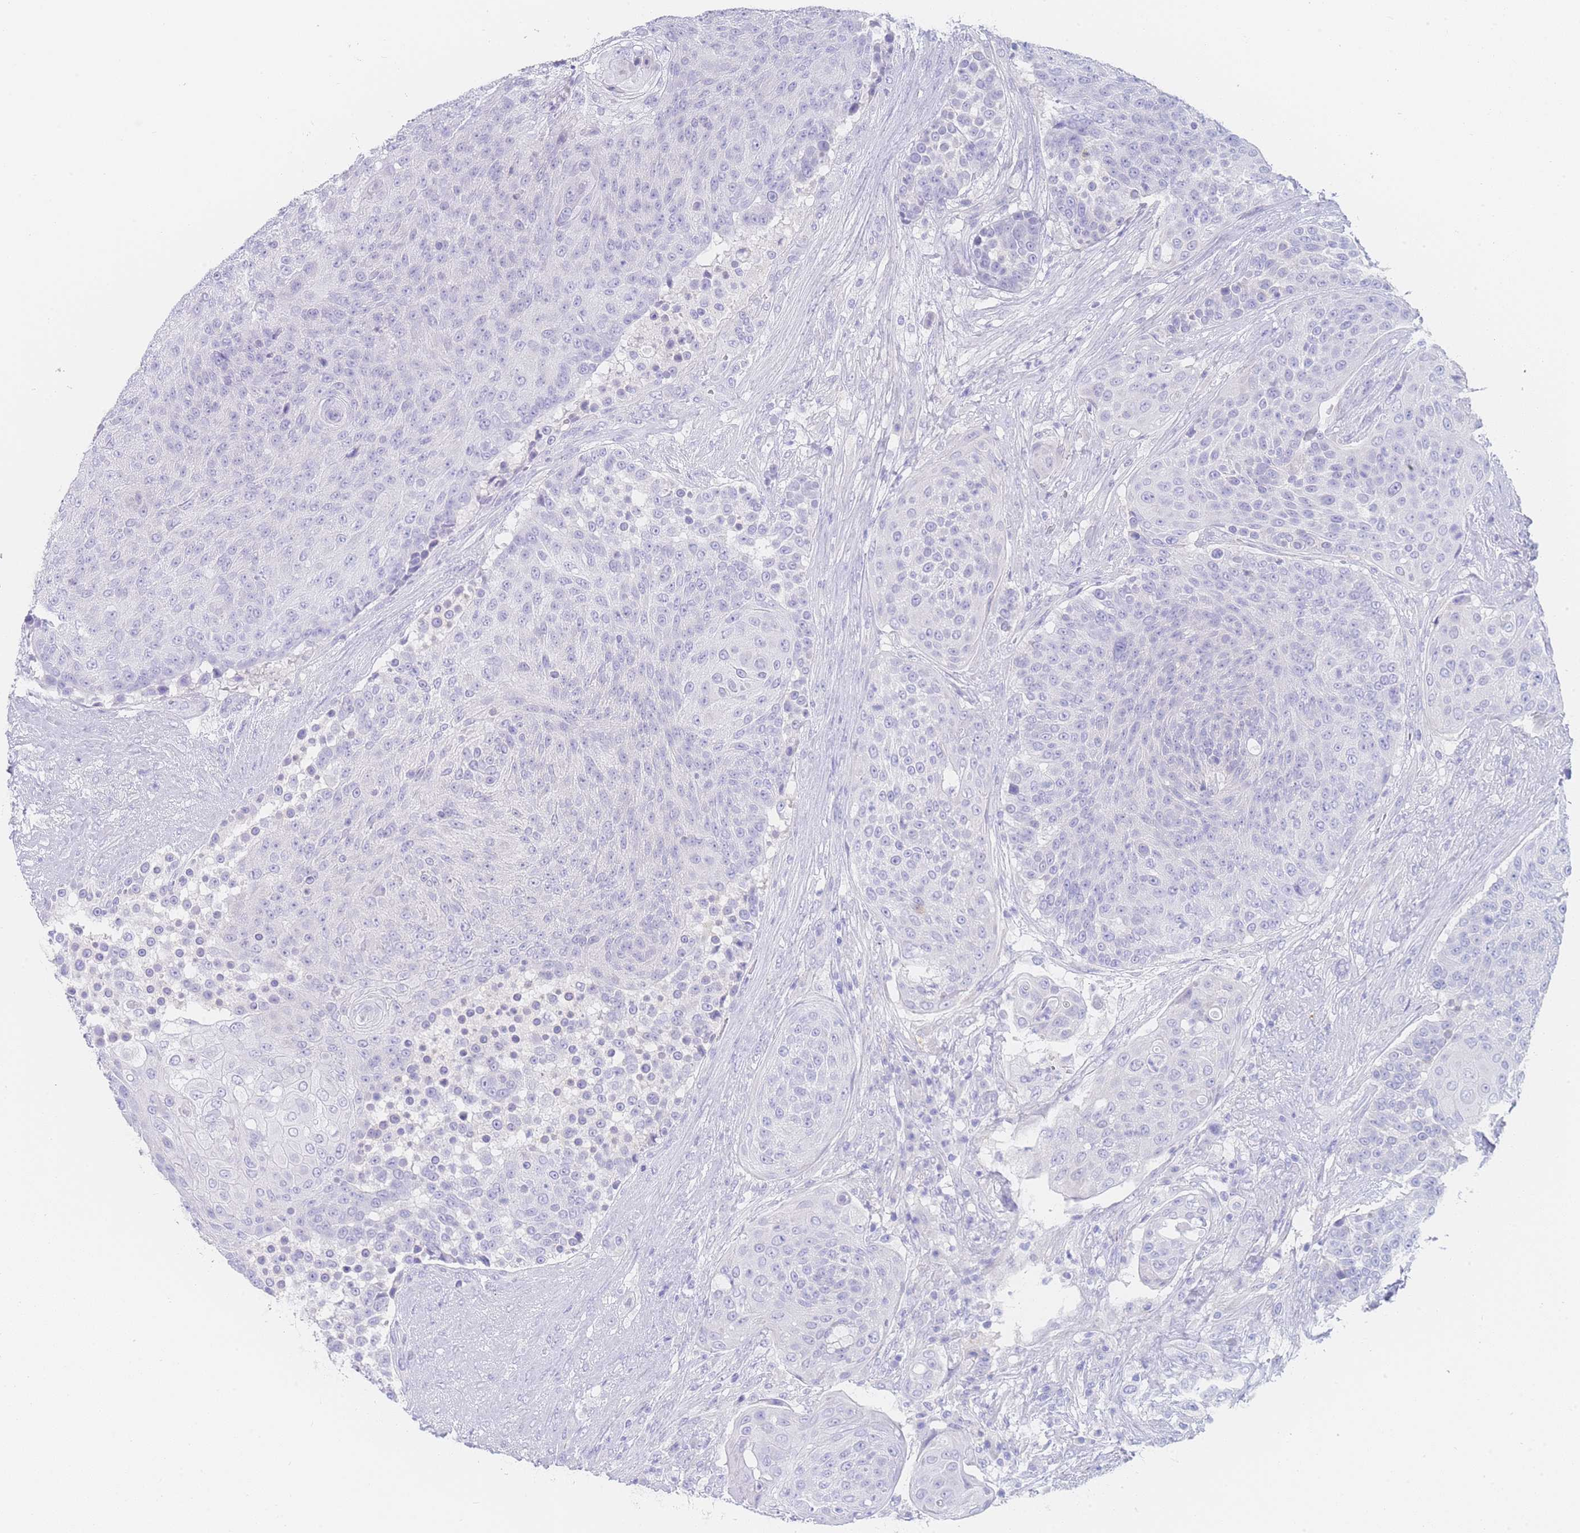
{"staining": {"intensity": "negative", "quantity": "none", "location": "none"}, "tissue": "urothelial cancer", "cell_type": "Tumor cells", "image_type": "cancer", "snomed": [{"axis": "morphology", "description": "Urothelial carcinoma, High grade"}, {"axis": "topography", "description": "Urinary bladder"}], "caption": "Immunohistochemical staining of urothelial cancer reveals no significant positivity in tumor cells. (Stains: DAB (3,3'-diaminobenzidine) IHC with hematoxylin counter stain, Microscopy: brightfield microscopy at high magnification).", "gene": "LZTFL1", "patient": {"sex": "female", "age": 63}}